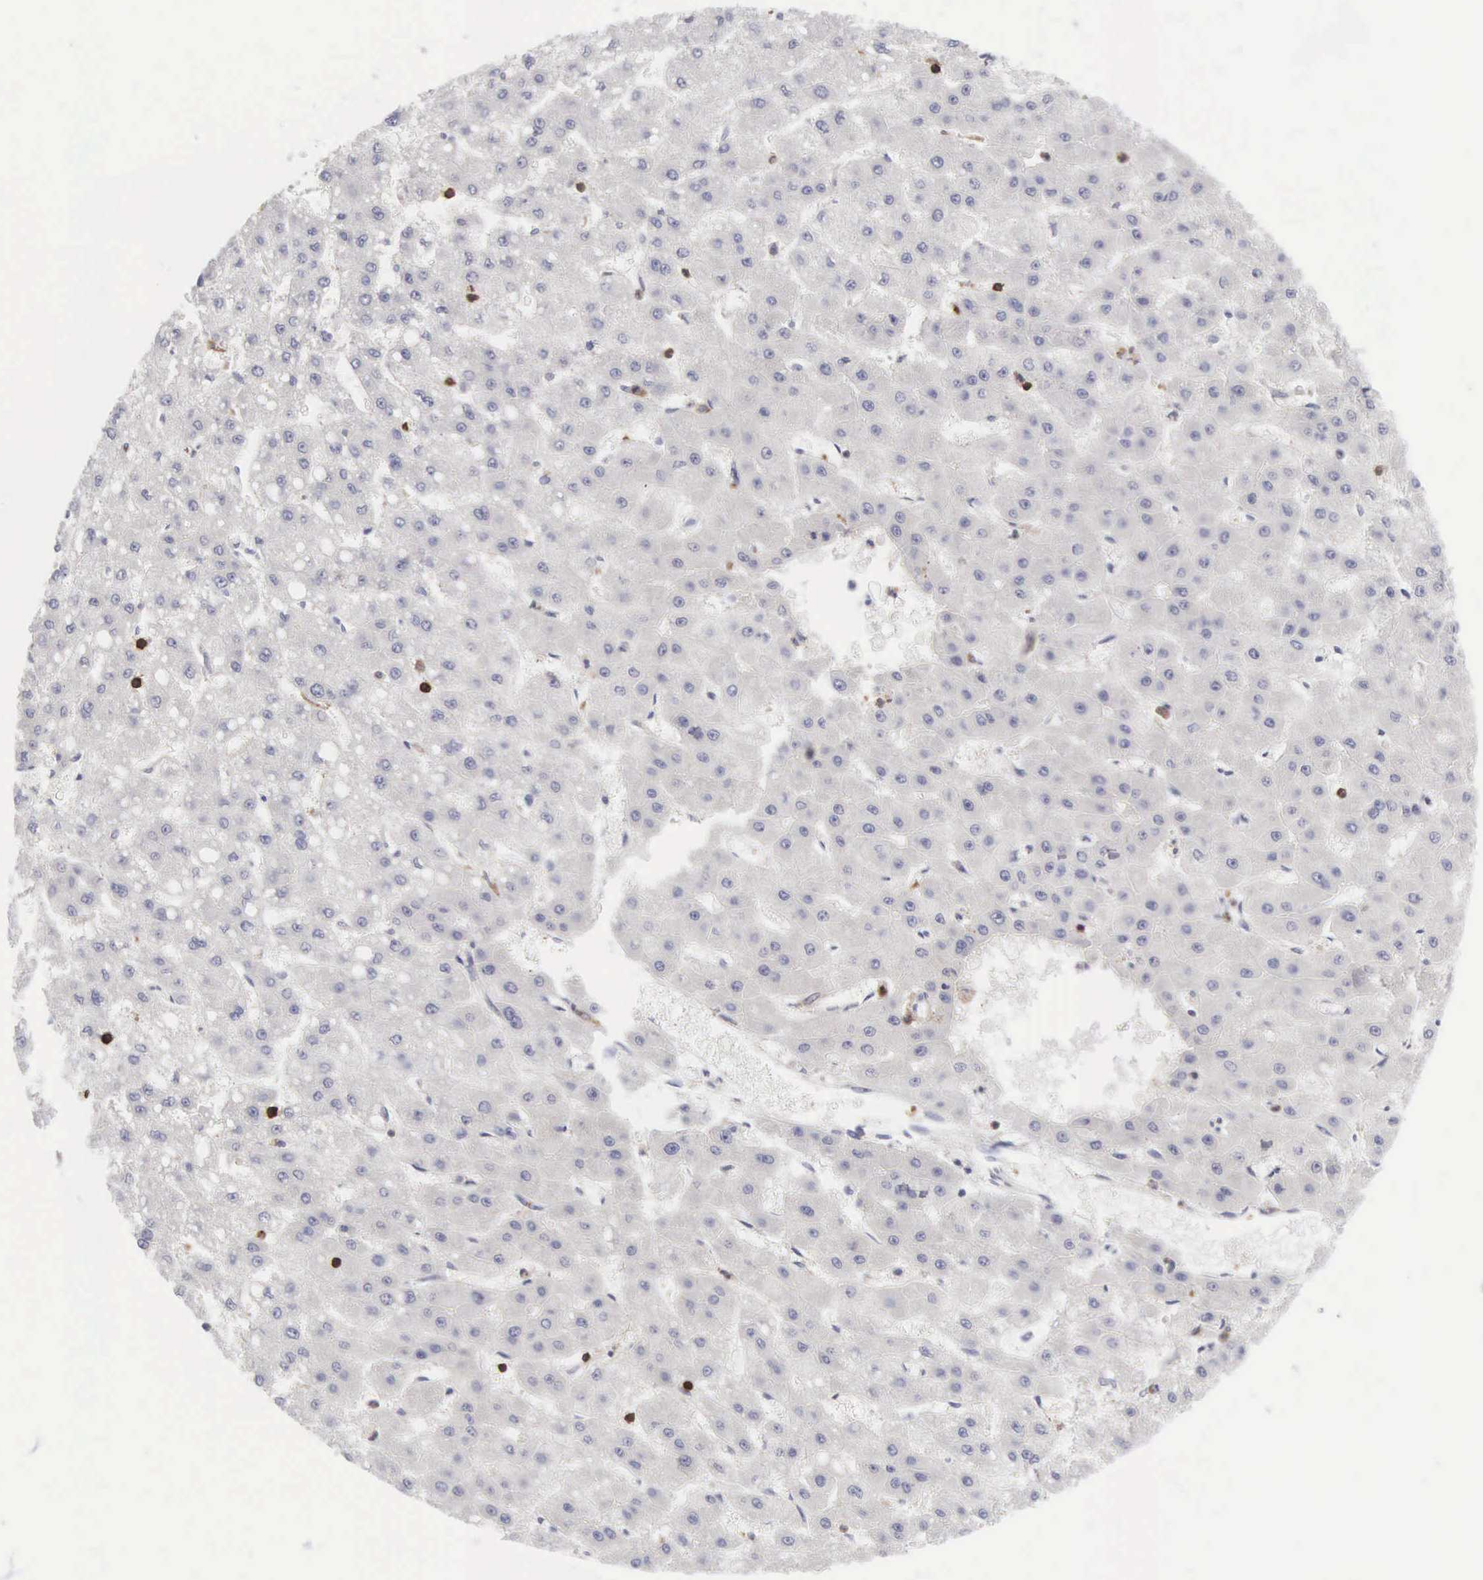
{"staining": {"intensity": "negative", "quantity": "none", "location": "none"}, "tissue": "liver cancer", "cell_type": "Tumor cells", "image_type": "cancer", "snomed": [{"axis": "morphology", "description": "Carcinoma, Hepatocellular, NOS"}, {"axis": "topography", "description": "Liver"}], "caption": "Hepatocellular carcinoma (liver) was stained to show a protein in brown. There is no significant staining in tumor cells. The staining is performed using DAB brown chromogen with nuclei counter-stained in using hematoxylin.", "gene": "SH3BP1", "patient": {"sex": "female", "age": 52}}